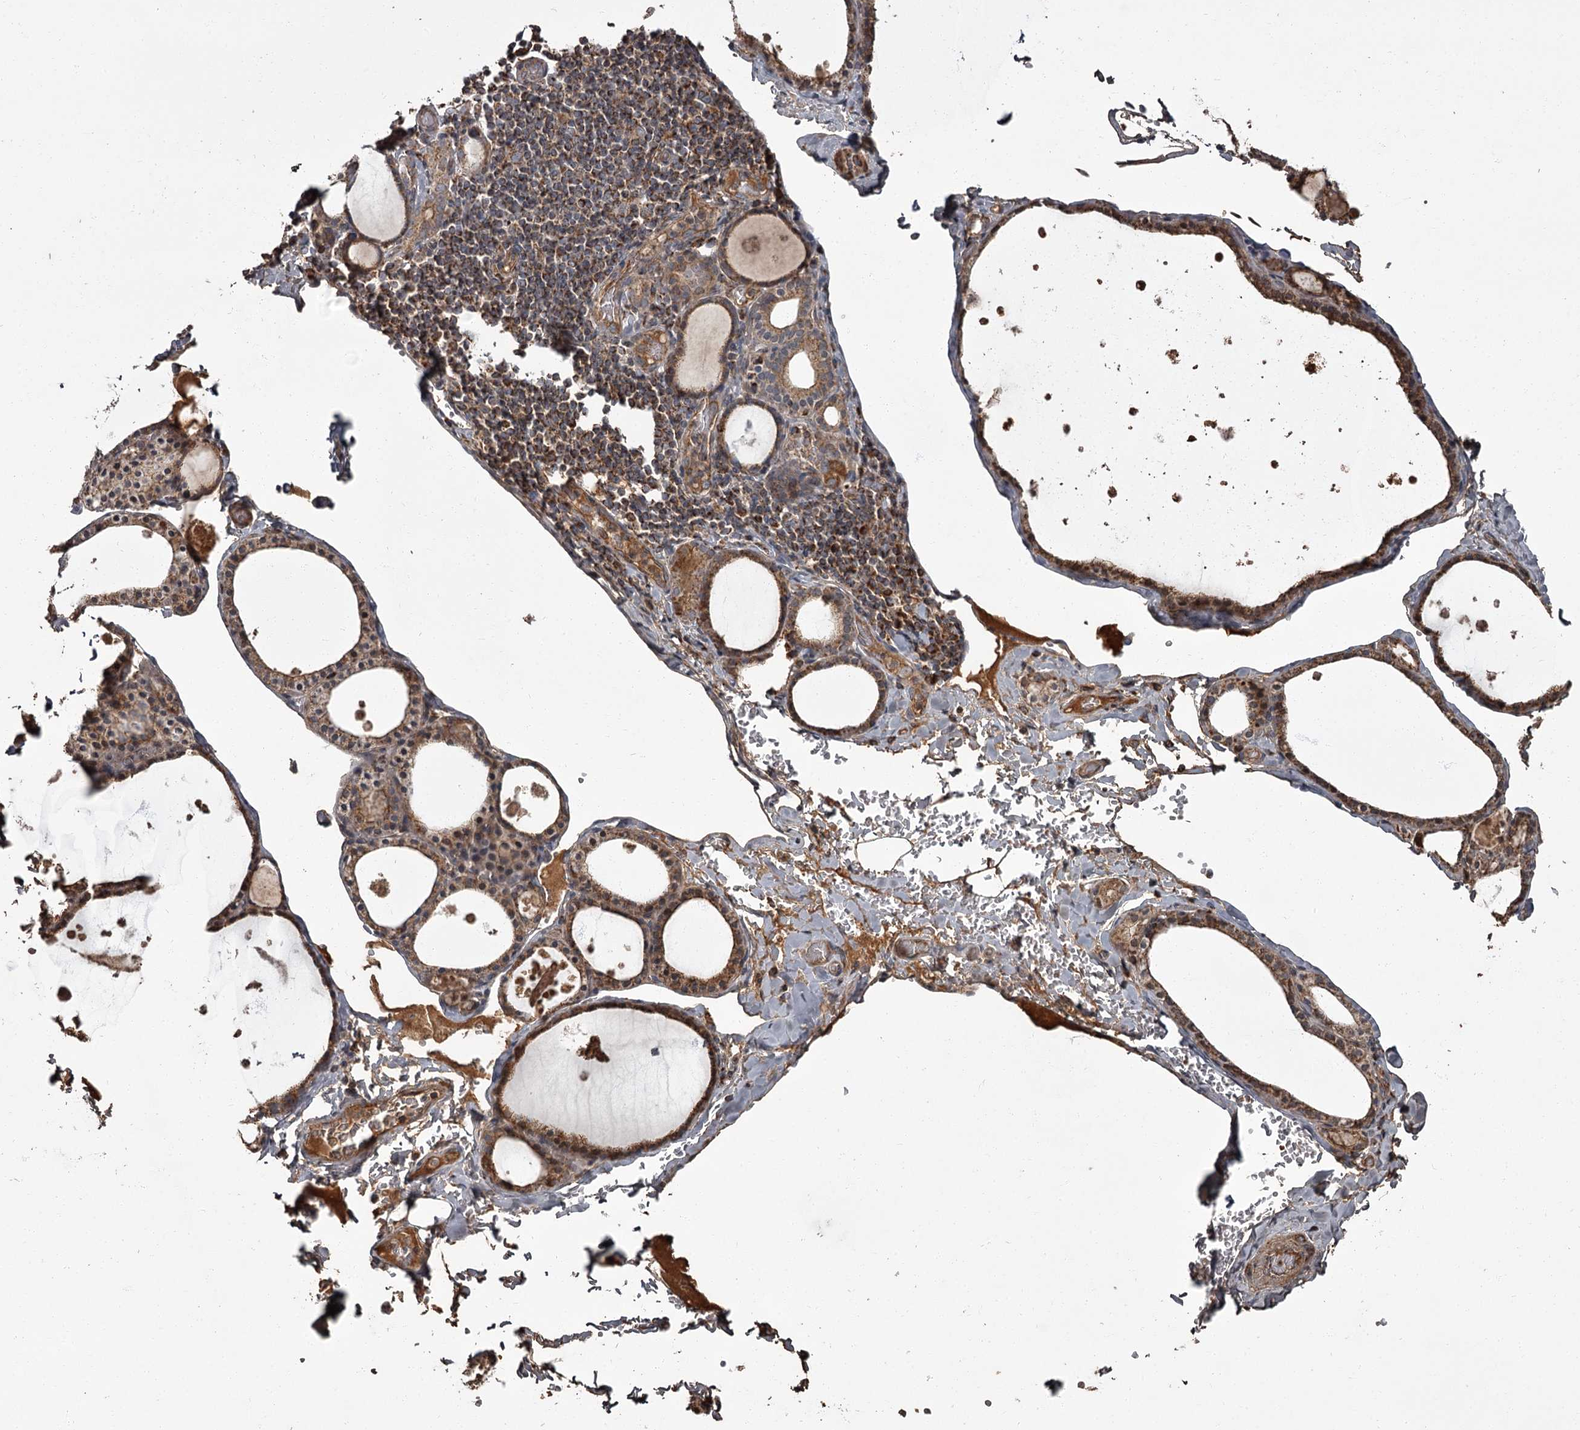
{"staining": {"intensity": "strong", "quantity": ">75%", "location": "cytoplasmic/membranous"}, "tissue": "thyroid gland", "cell_type": "Glandular cells", "image_type": "normal", "snomed": [{"axis": "morphology", "description": "Normal tissue, NOS"}, {"axis": "topography", "description": "Thyroid gland"}], "caption": "High-magnification brightfield microscopy of benign thyroid gland stained with DAB (brown) and counterstained with hematoxylin (blue). glandular cells exhibit strong cytoplasmic/membranous staining is present in approximately>75% of cells.", "gene": "THAP9", "patient": {"sex": "male", "age": 56}}